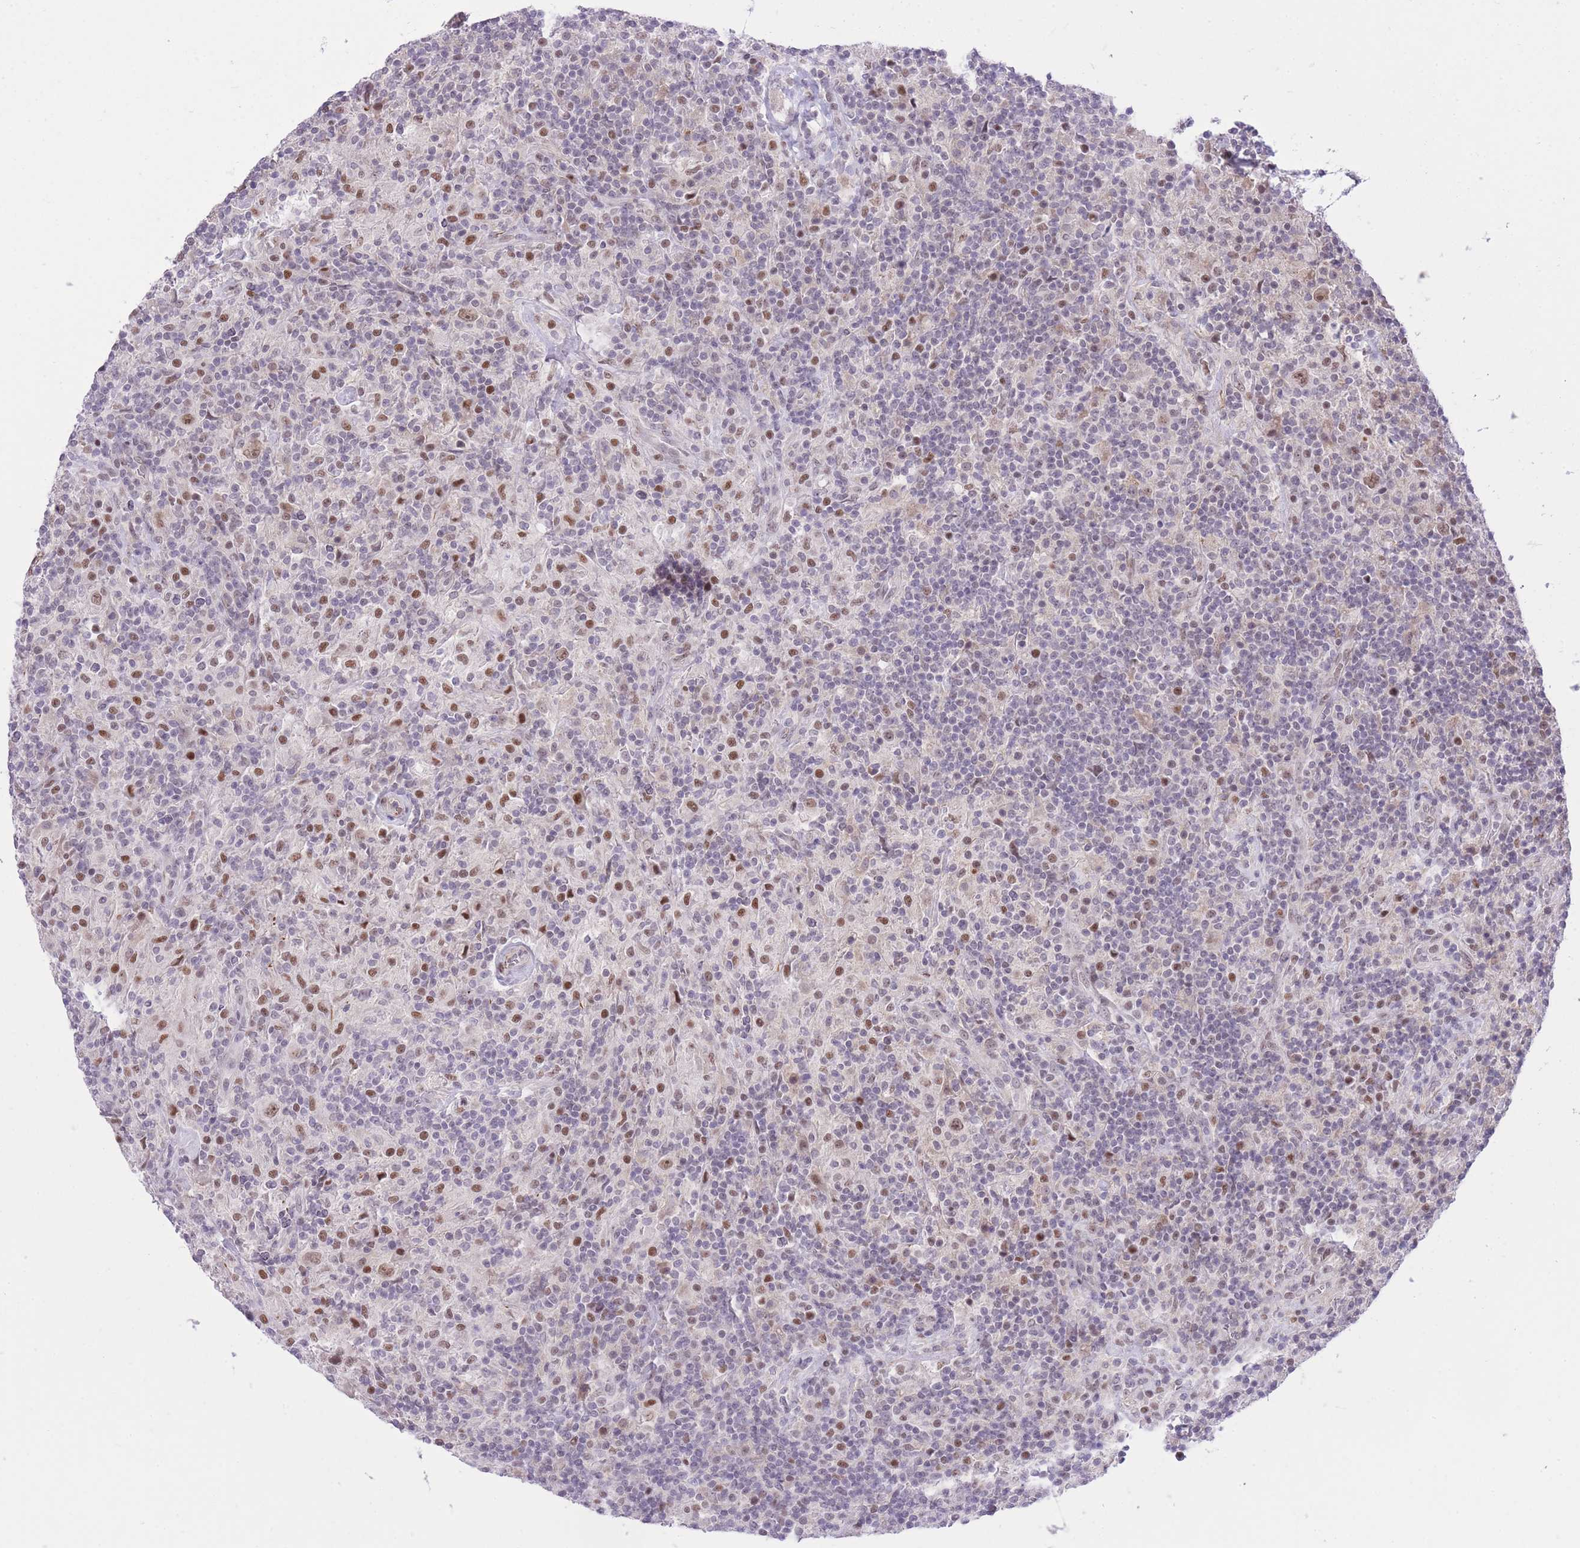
{"staining": {"intensity": "moderate", "quantity": ">75%", "location": "nuclear"}, "tissue": "lymphoma", "cell_type": "Tumor cells", "image_type": "cancer", "snomed": [{"axis": "morphology", "description": "Hodgkin's disease, NOS"}, {"axis": "topography", "description": "Lymph node"}], "caption": "High-magnification brightfield microscopy of Hodgkin's disease stained with DAB (3,3'-diaminobenzidine) (brown) and counterstained with hematoxylin (blue). tumor cells exhibit moderate nuclear staining is identified in approximately>75% of cells.", "gene": "ELL", "patient": {"sex": "male", "age": 70}}